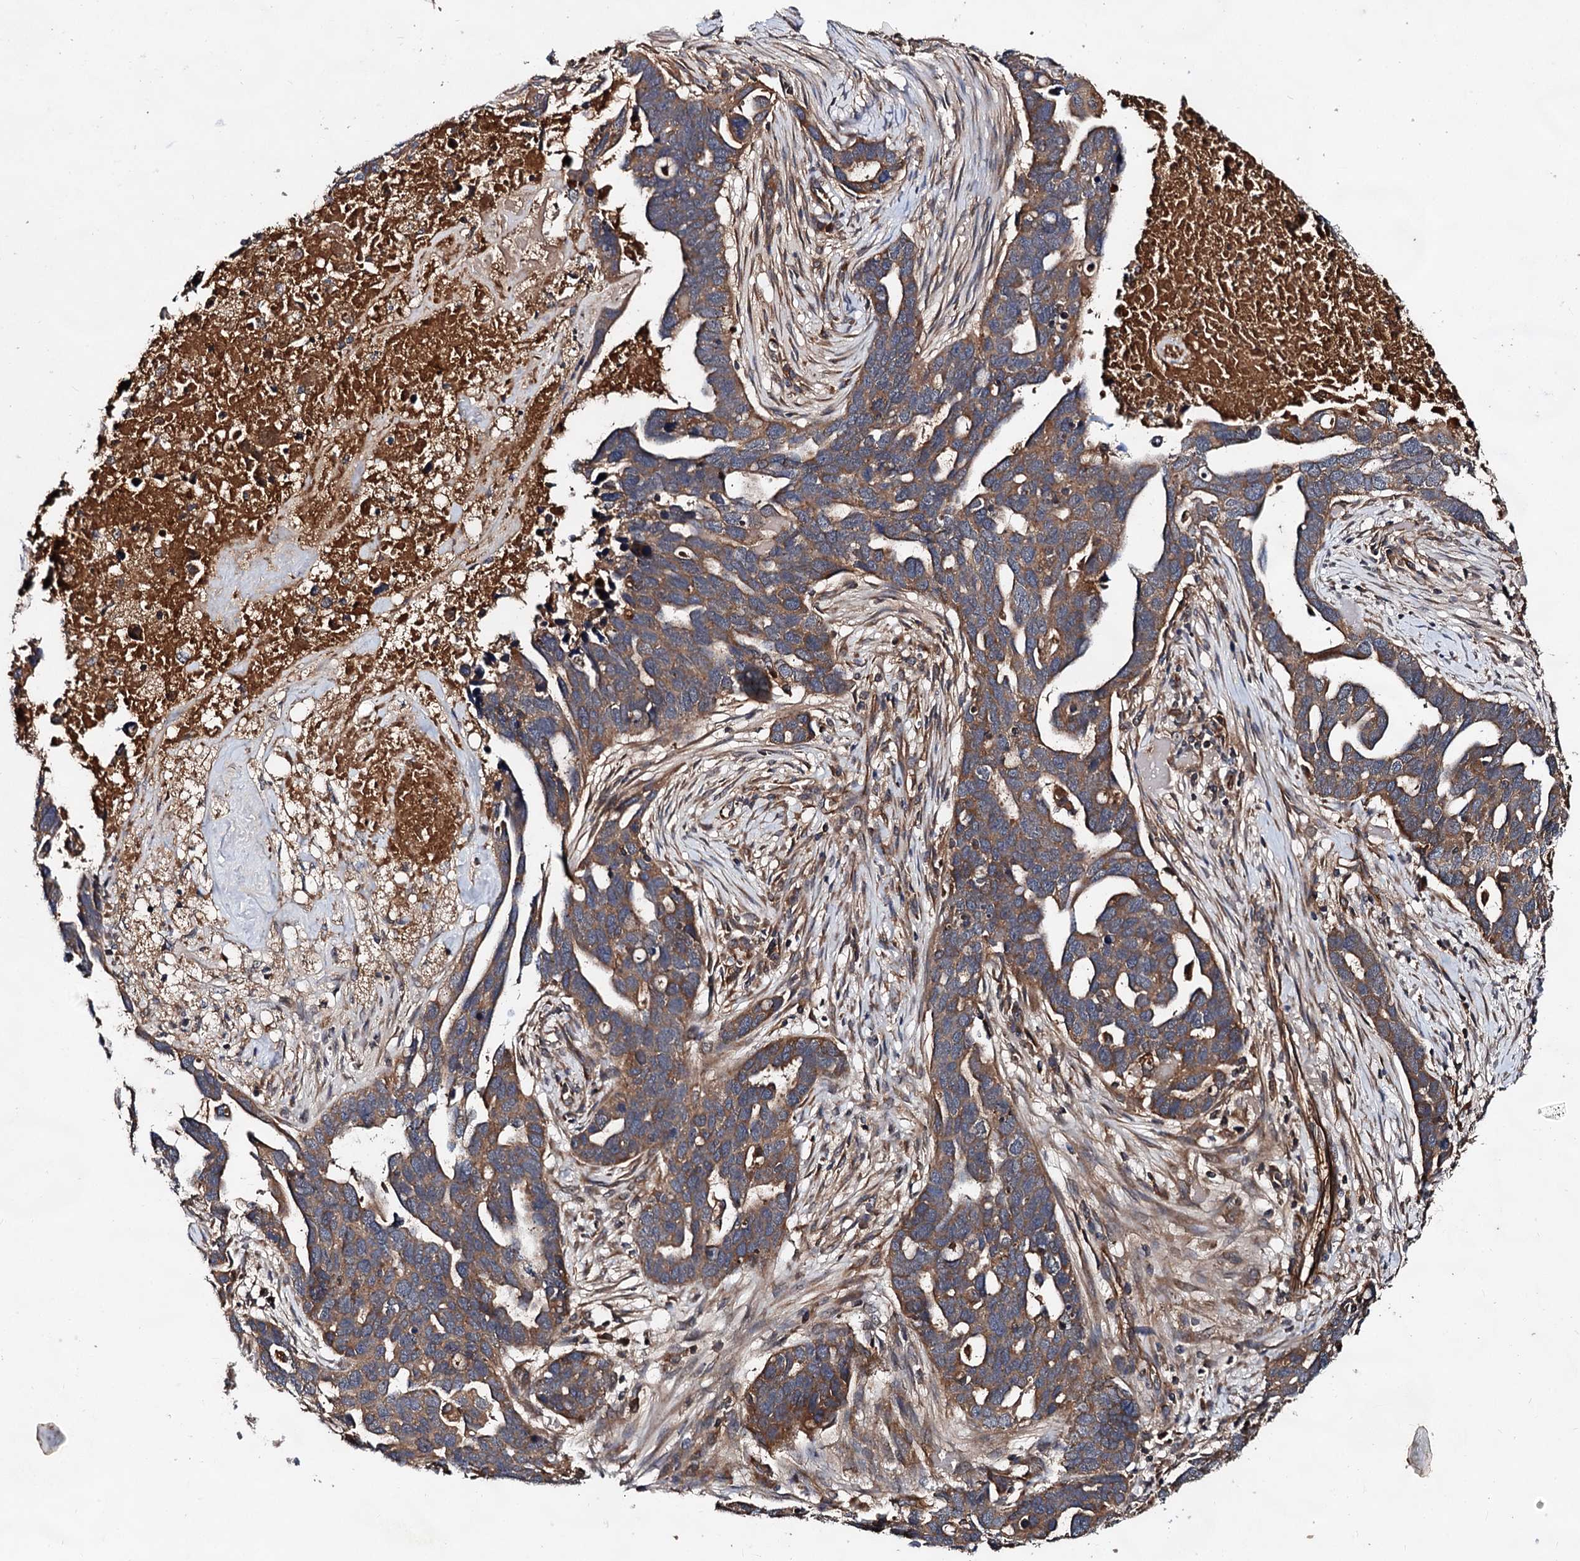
{"staining": {"intensity": "moderate", "quantity": ">75%", "location": "cytoplasmic/membranous"}, "tissue": "ovarian cancer", "cell_type": "Tumor cells", "image_type": "cancer", "snomed": [{"axis": "morphology", "description": "Cystadenocarcinoma, serous, NOS"}, {"axis": "topography", "description": "Ovary"}], "caption": "A brown stain labels moderate cytoplasmic/membranous staining of a protein in serous cystadenocarcinoma (ovarian) tumor cells.", "gene": "TEX9", "patient": {"sex": "female", "age": 54}}